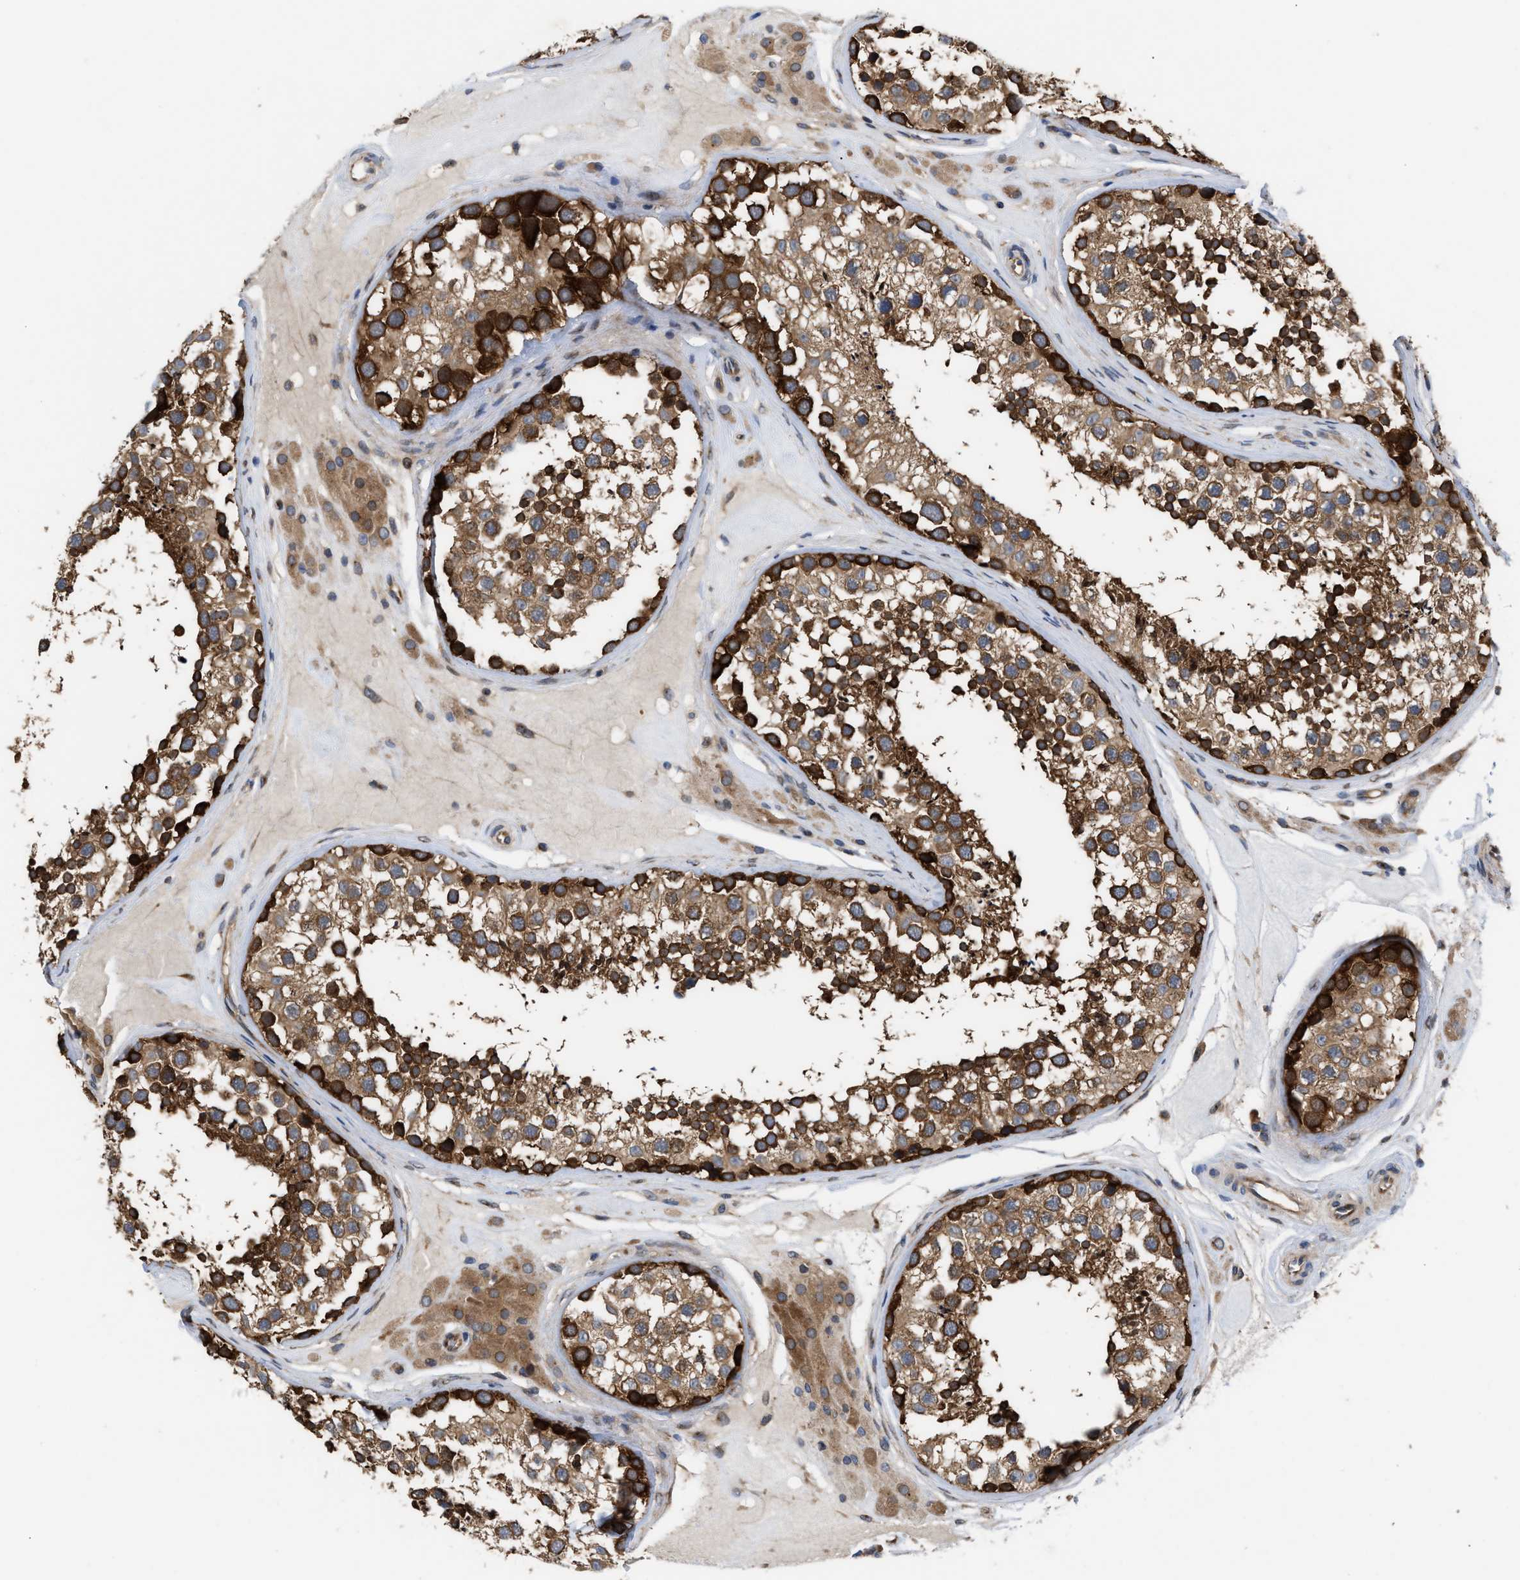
{"staining": {"intensity": "strong", "quantity": ">75%", "location": "cytoplasmic/membranous"}, "tissue": "testis", "cell_type": "Cells in seminiferous ducts", "image_type": "normal", "snomed": [{"axis": "morphology", "description": "Normal tissue, NOS"}, {"axis": "topography", "description": "Testis"}], "caption": "Brown immunohistochemical staining in normal testis reveals strong cytoplasmic/membranous expression in approximately >75% of cells in seminiferous ducts.", "gene": "LAPTM4B", "patient": {"sex": "male", "age": 46}}